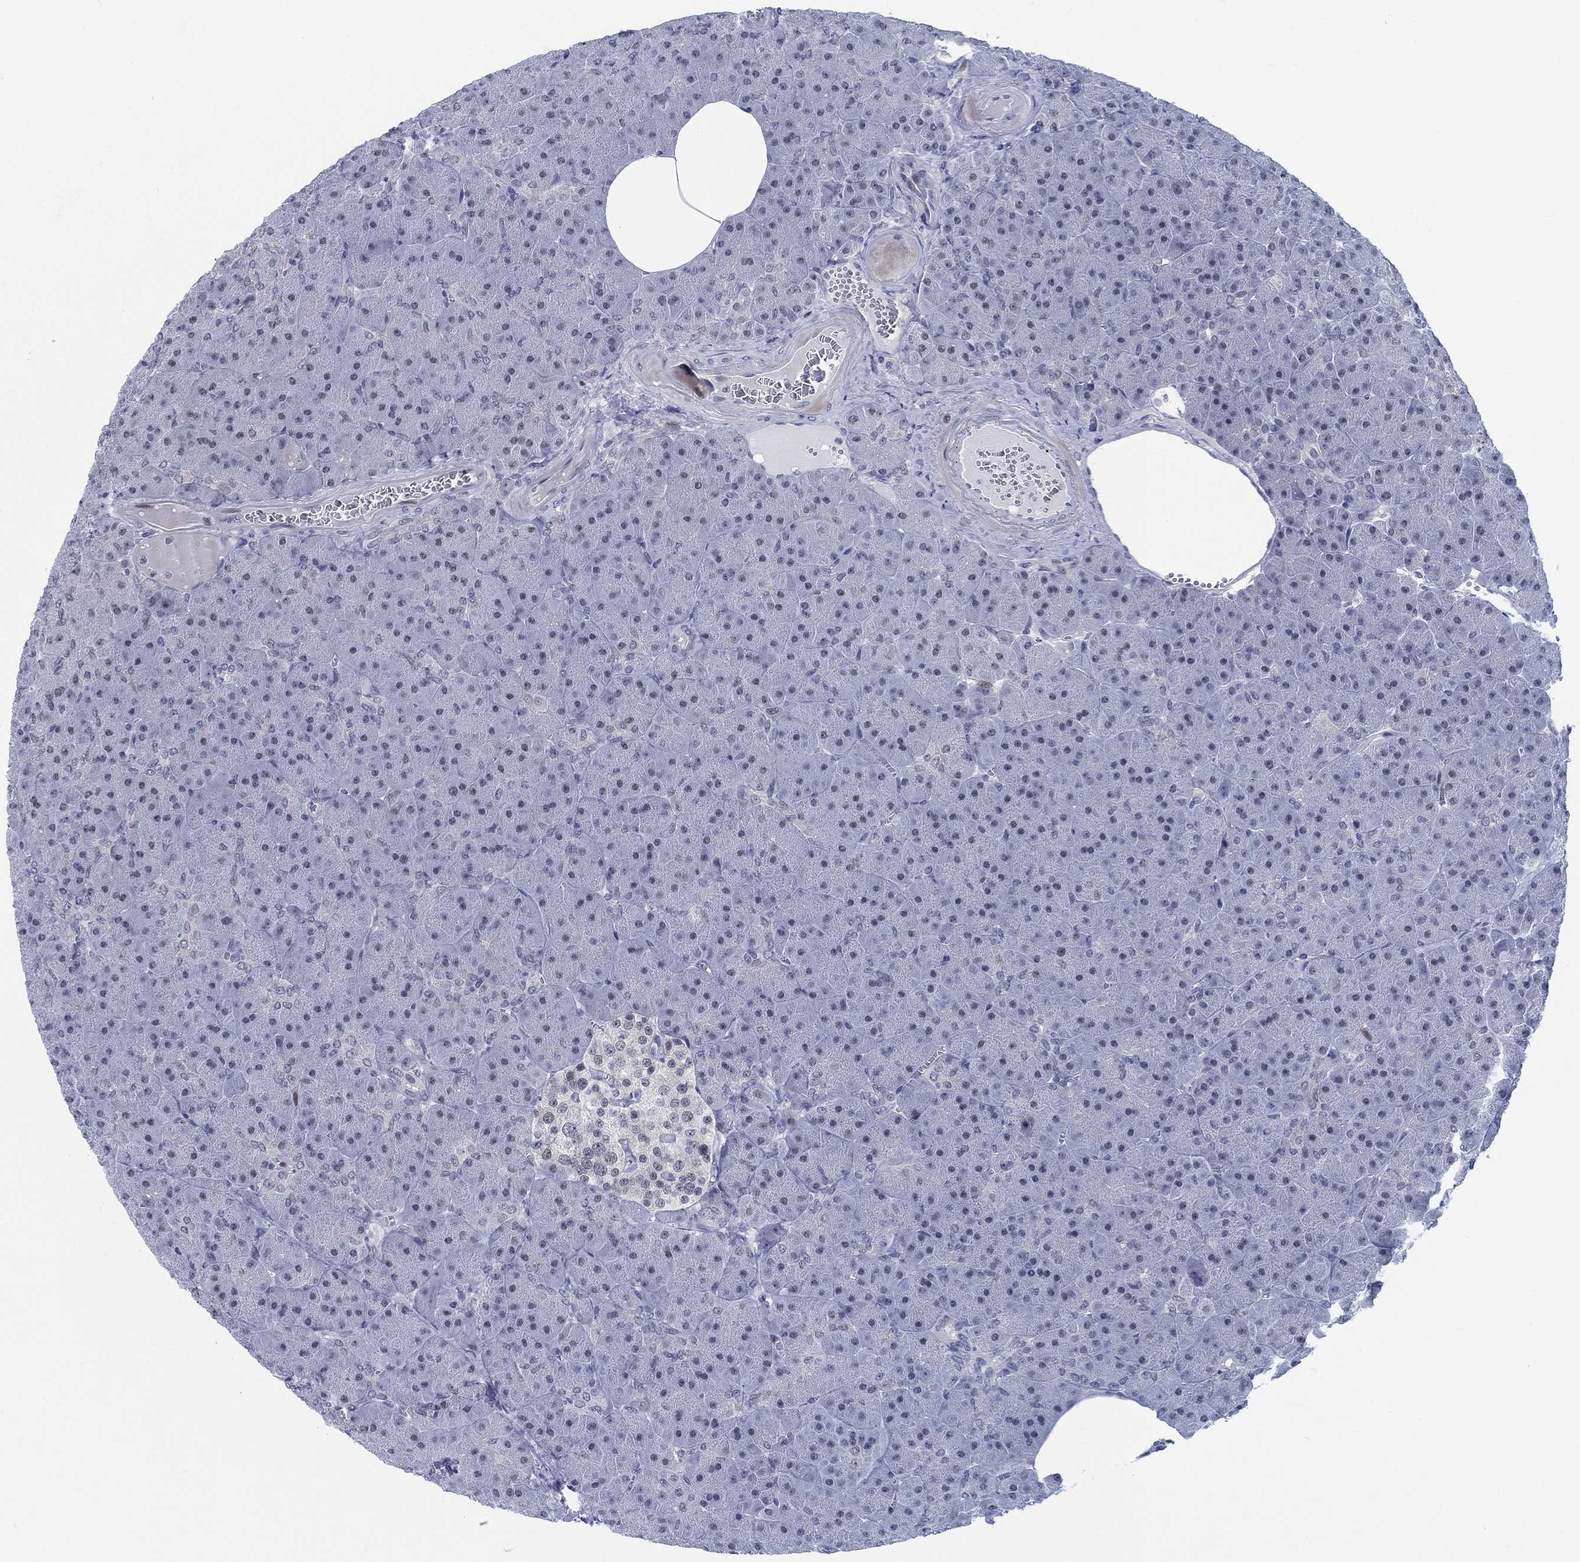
{"staining": {"intensity": "weak", "quantity": "<25%", "location": "nuclear"}, "tissue": "pancreas", "cell_type": "Exocrine glandular cells", "image_type": "normal", "snomed": [{"axis": "morphology", "description": "Normal tissue, NOS"}, {"axis": "topography", "description": "Pancreas"}], "caption": "DAB immunohistochemical staining of benign pancreas displays no significant expression in exocrine glandular cells. The staining was performed using DAB (3,3'-diaminobenzidine) to visualize the protein expression in brown, while the nuclei were stained in blue with hematoxylin (Magnification: 20x).", "gene": "NEU3", "patient": {"sex": "male", "age": 61}}